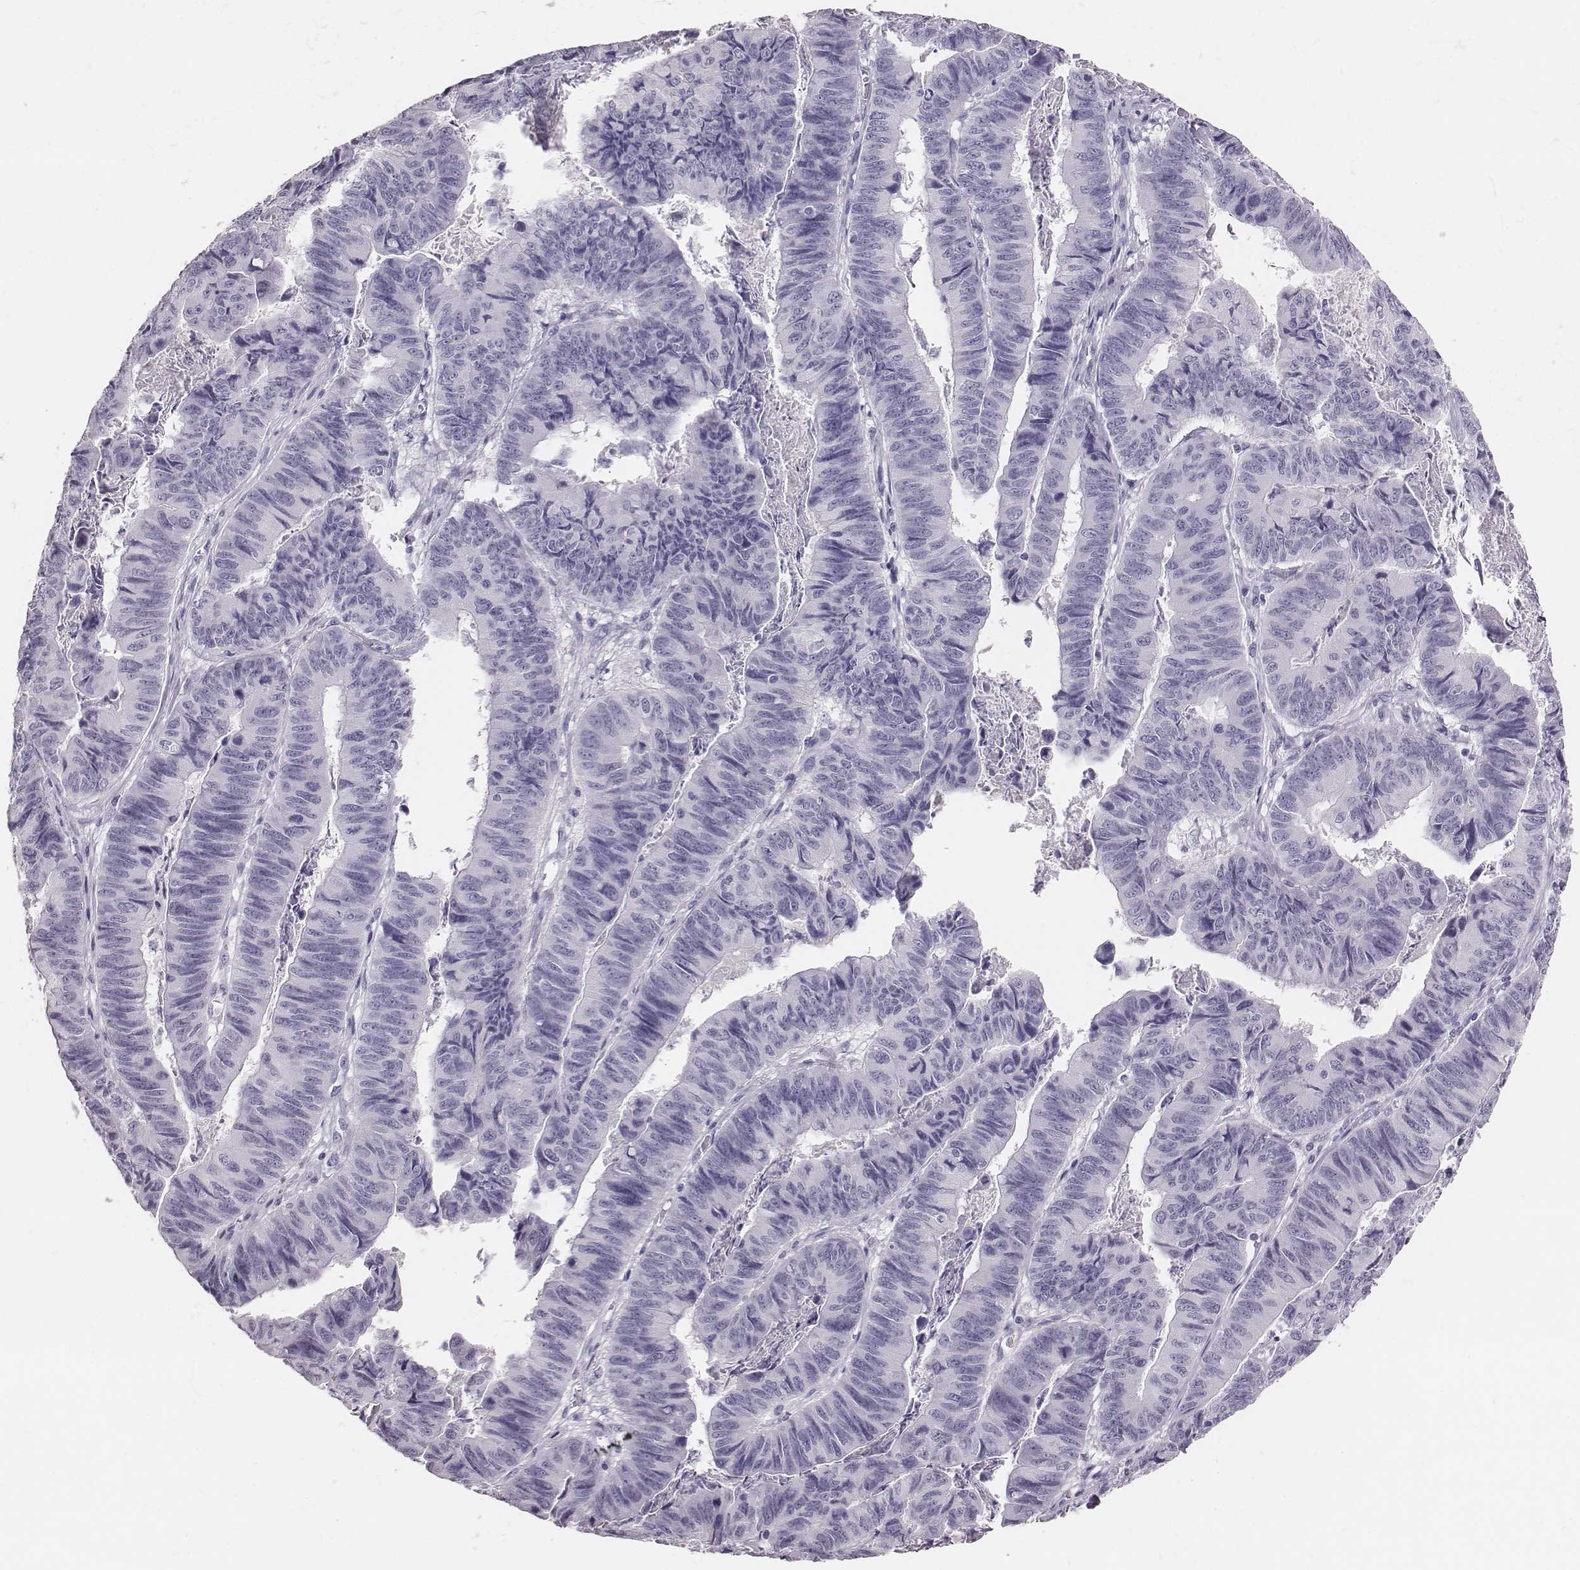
{"staining": {"intensity": "negative", "quantity": "none", "location": "none"}, "tissue": "stomach cancer", "cell_type": "Tumor cells", "image_type": "cancer", "snomed": [{"axis": "morphology", "description": "Adenocarcinoma, NOS"}, {"axis": "topography", "description": "Stomach, lower"}], "caption": "A high-resolution micrograph shows immunohistochemistry (IHC) staining of stomach cancer, which exhibits no significant positivity in tumor cells.", "gene": "H1-6", "patient": {"sex": "male", "age": 77}}